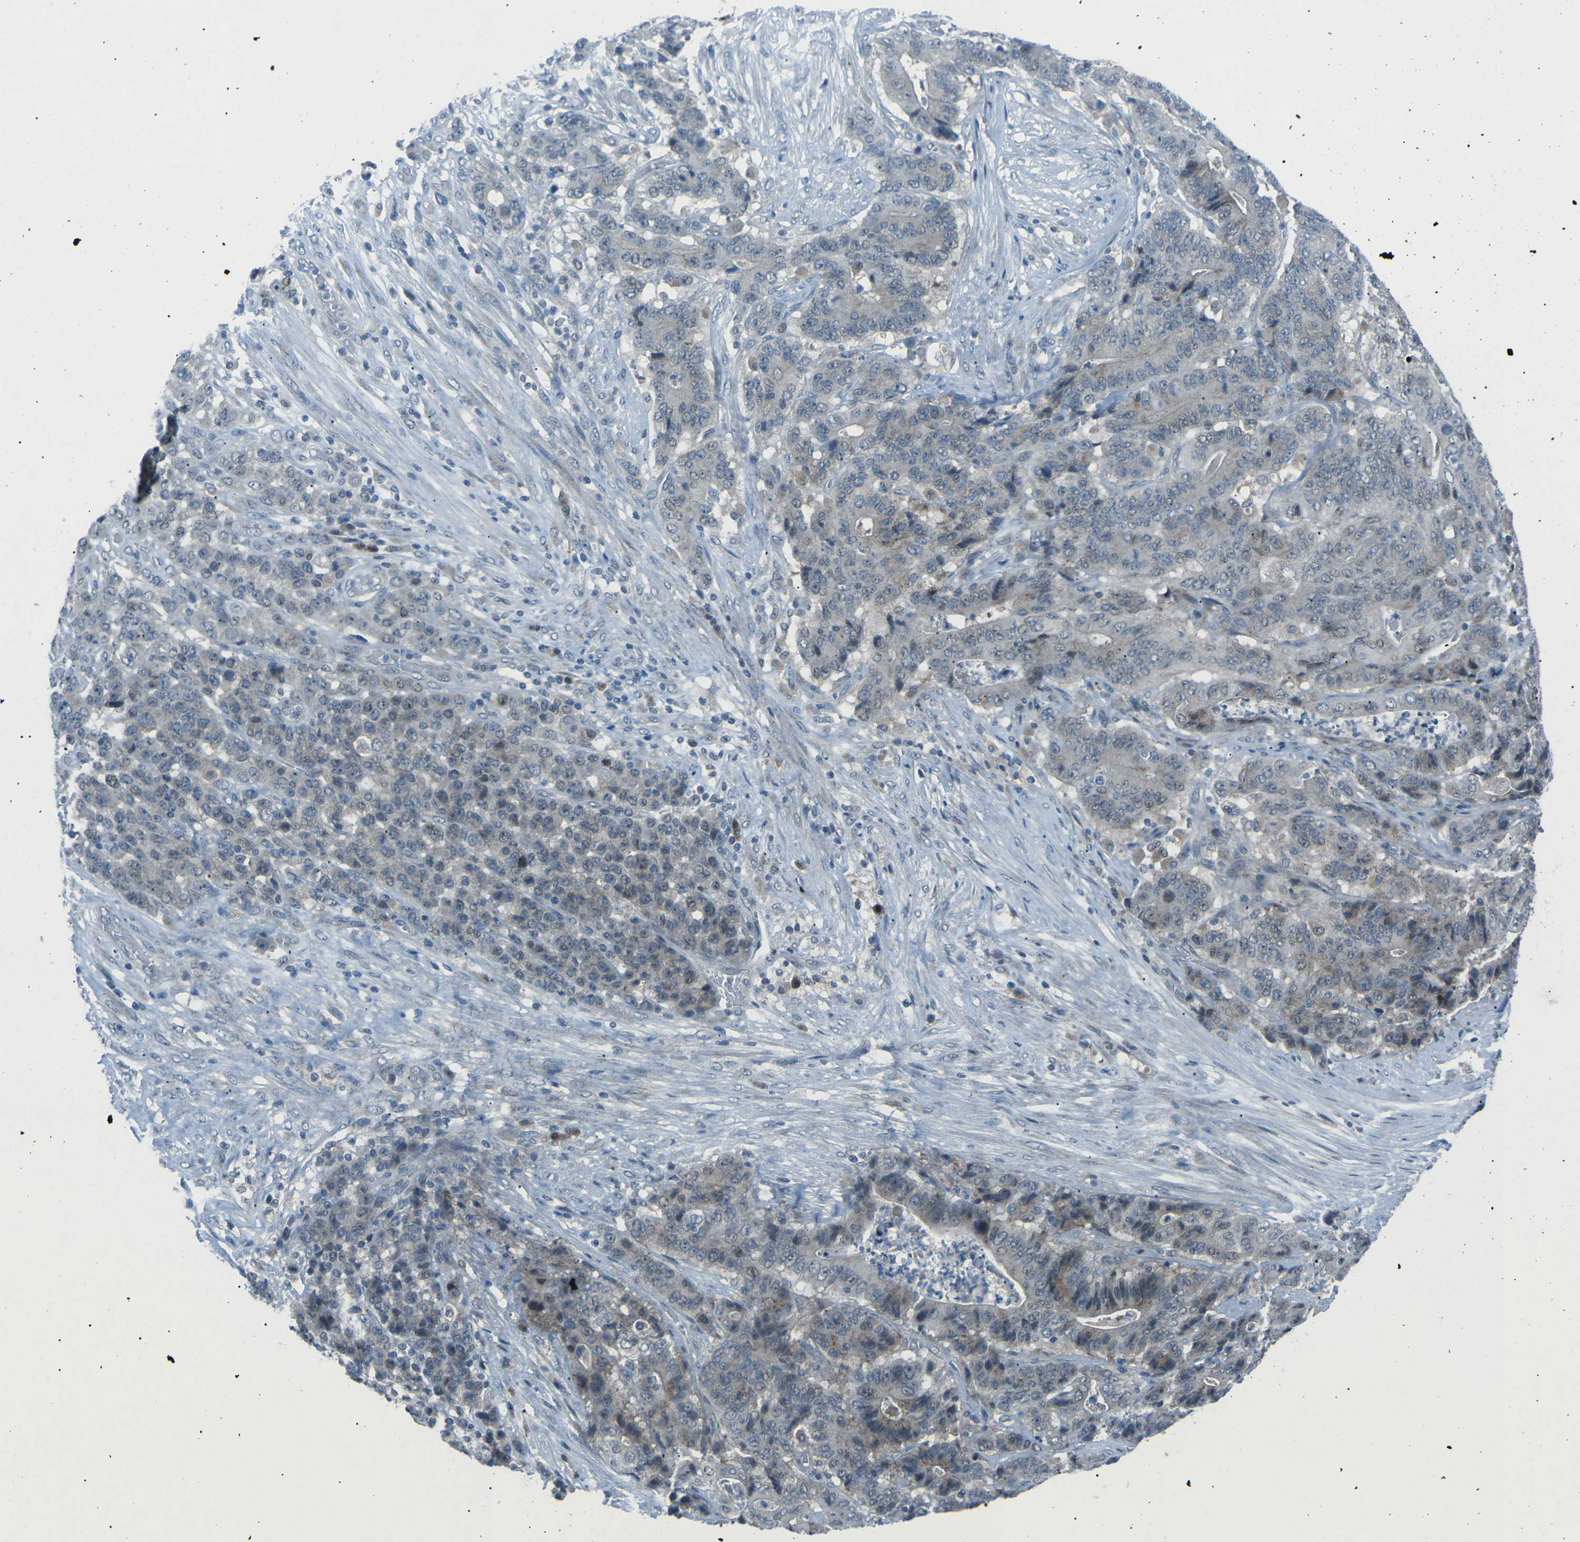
{"staining": {"intensity": "weak", "quantity": "<25%", "location": "cytoplasmic/membranous,nuclear"}, "tissue": "stomach cancer", "cell_type": "Tumor cells", "image_type": "cancer", "snomed": [{"axis": "morphology", "description": "Adenocarcinoma, NOS"}, {"axis": "topography", "description": "Stomach"}], "caption": "Stomach cancer was stained to show a protein in brown. There is no significant expression in tumor cells.", "gene": "PRKCA", "patient": {"sex": "female", "age": 73}}